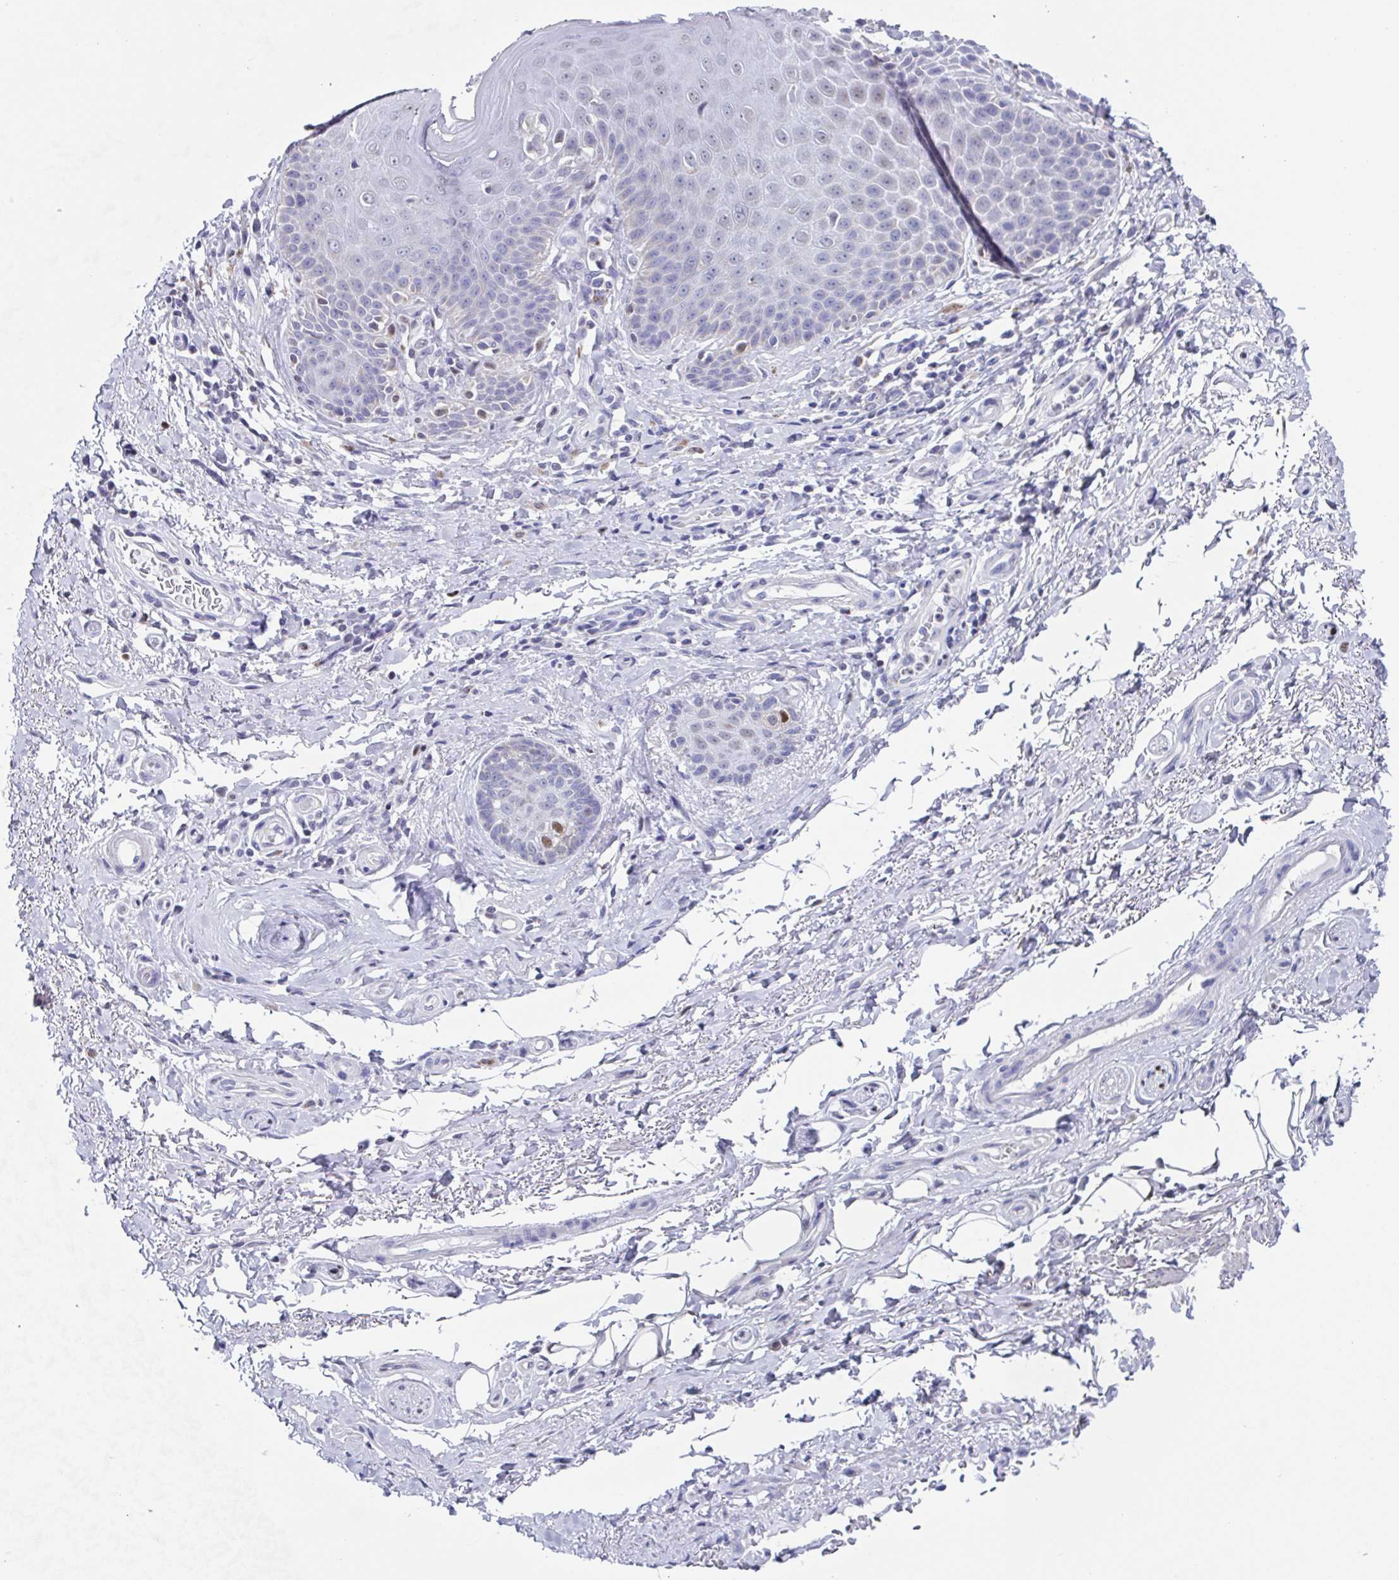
{"staining": {"intensity": "negative", "quantity": "none", "location": "none"}, "tissue": "adipose tissue", "cell_type": "Adipocytes", "image_type": "normal", "snomed": [{"axis": "morphology", "description": "Normal tissue, NOS"}, {"axis": "topography", "description": "Peripheral nerve tissue"}], "caption": "An immunohistochemistry micrograph of unremarkable adipose tissue is shown. There is no staining in adipocytes of adipose tissue.", "gene": "PBOV1", "patient": {"sex": "male", "age": 51}}